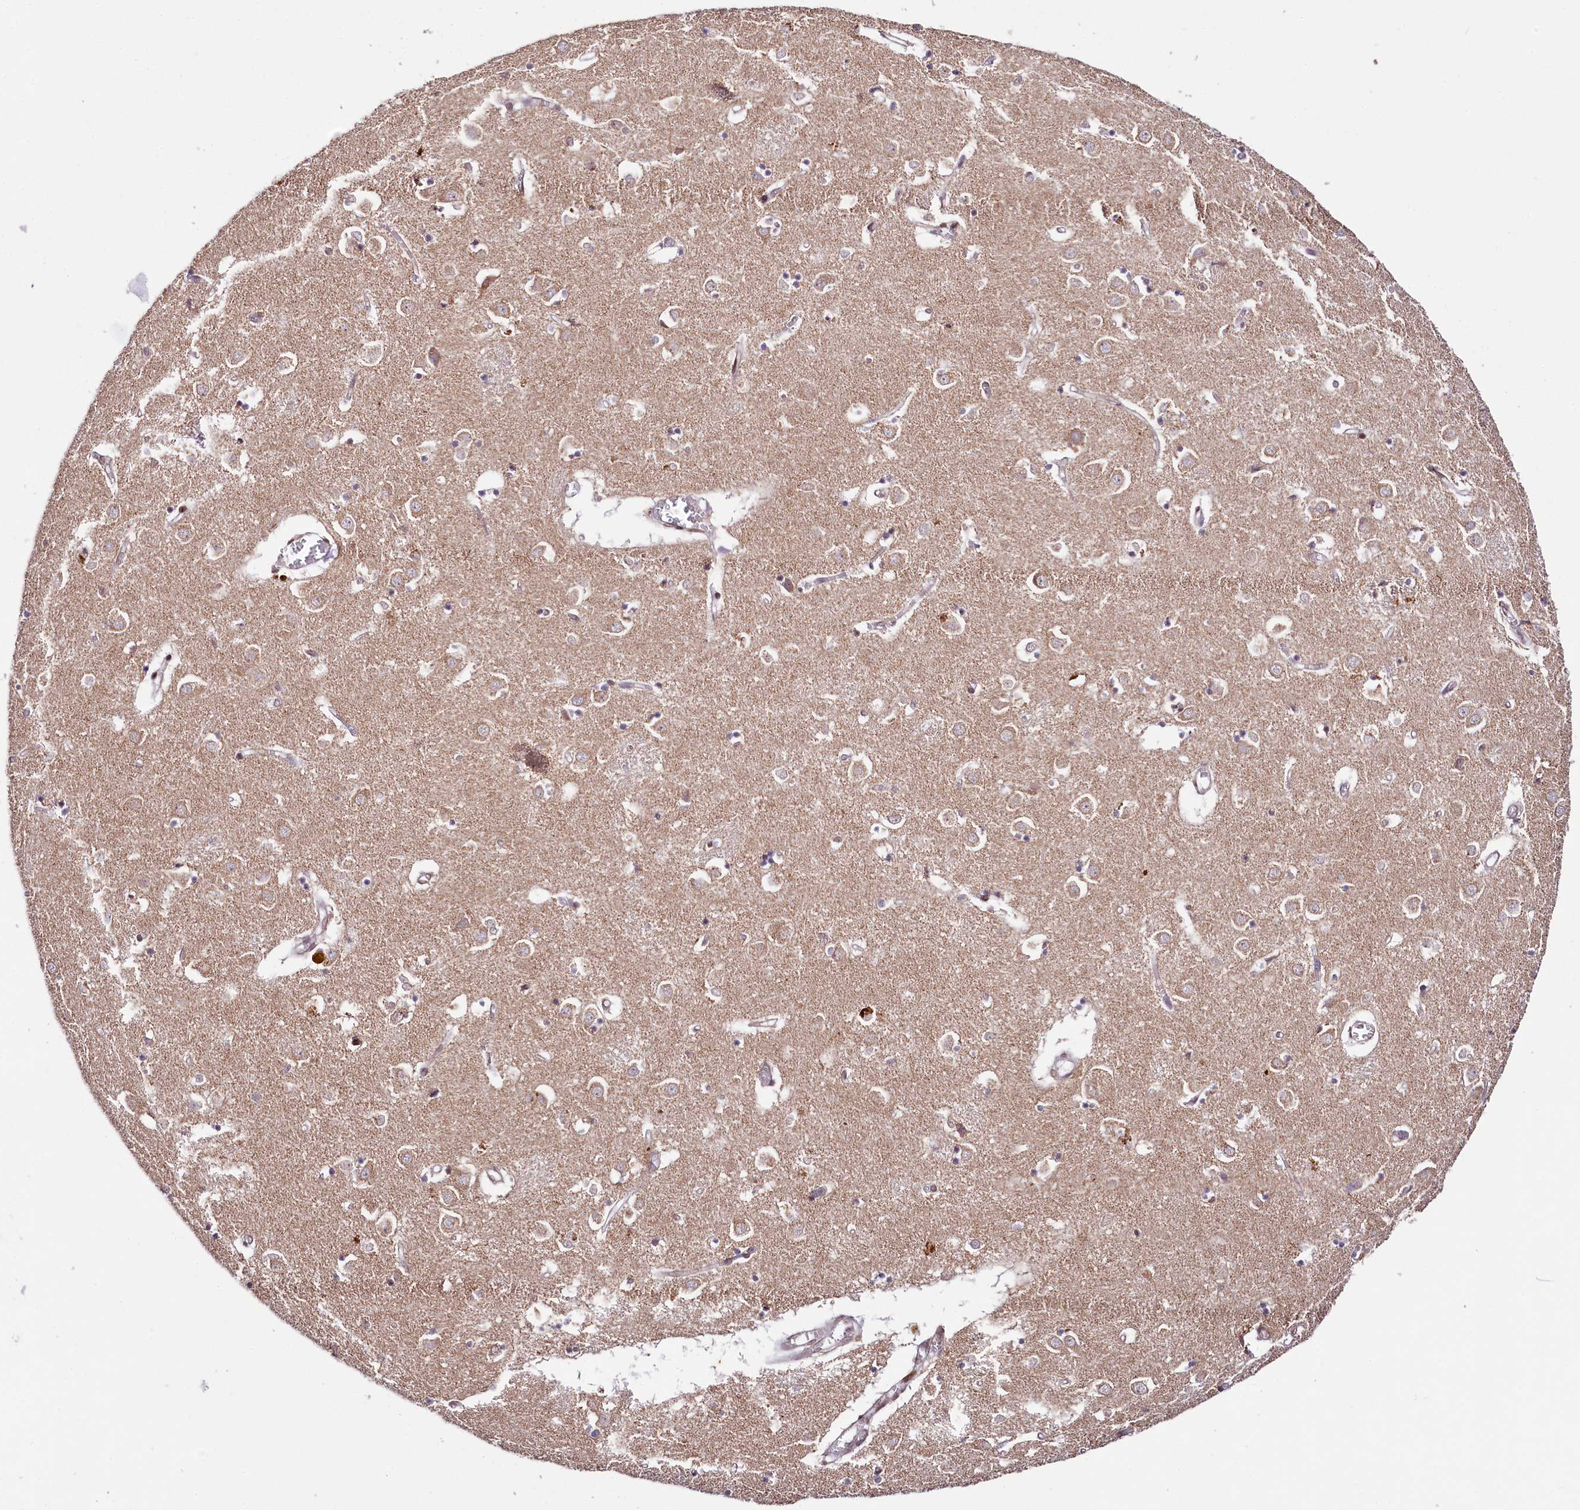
{"staining": {"intensity": "weak", "quantity": "<25%", "location": "cytoplasmic/membranous"}, "tissue": "caudate", "cell_type": "Glial cells", "image_type": "normal", "snomed": [{"axis": "morphology", "description": "Normal tissue, NOS"}, {"axis": "topography", "description": "Lateral ventricle wall"}], "caption": "DAB immunohistochemical staining of normal human caudate displays no significant expression in glial cells.", "gene": "ZNF226", "patient": {"sex": "male", "age": 70}}